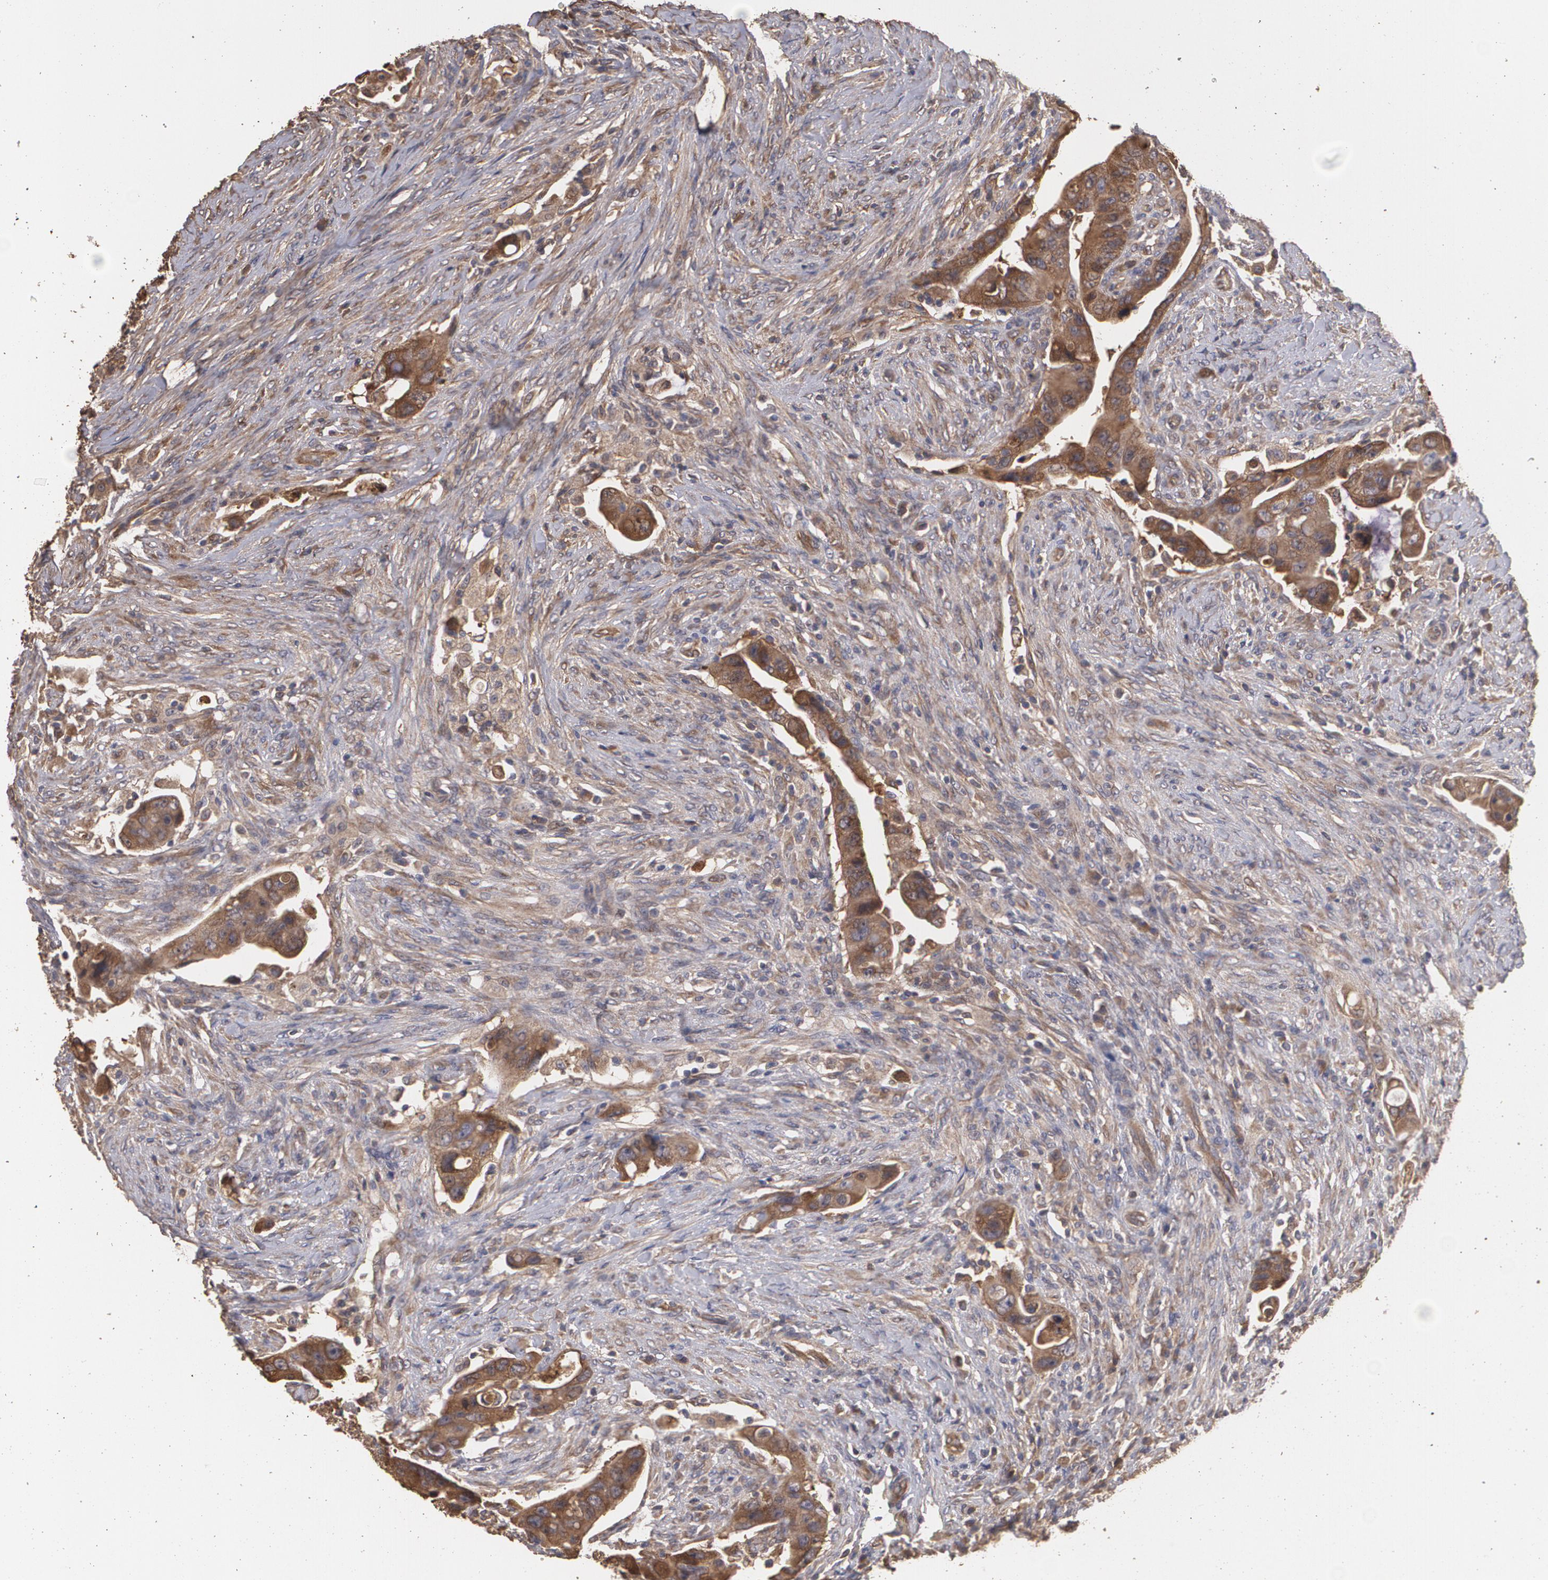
{"staining": {"intensity": "moderate", "quantity": ">75%", "location": "cytoplasmic/membranous"}, "tissue": "colorectal cancer", "cell_type": "Tumor cells", "image_type": "cancer", "snomed": [{"axis": "morphology", "description": "Adenocarcinoma, NOS"}, {"axis": "topography", "description": "Rectum"}], "caption": "A micrograph showing moderate cytoplasmic/membranous expression in about >75% of tumor cells in colorectal cancer (adenocarcinoma), as visualized by brown immunohistochemical staining.", "gene": "PON1", "patient": {"sex": "female", "age": 71}}